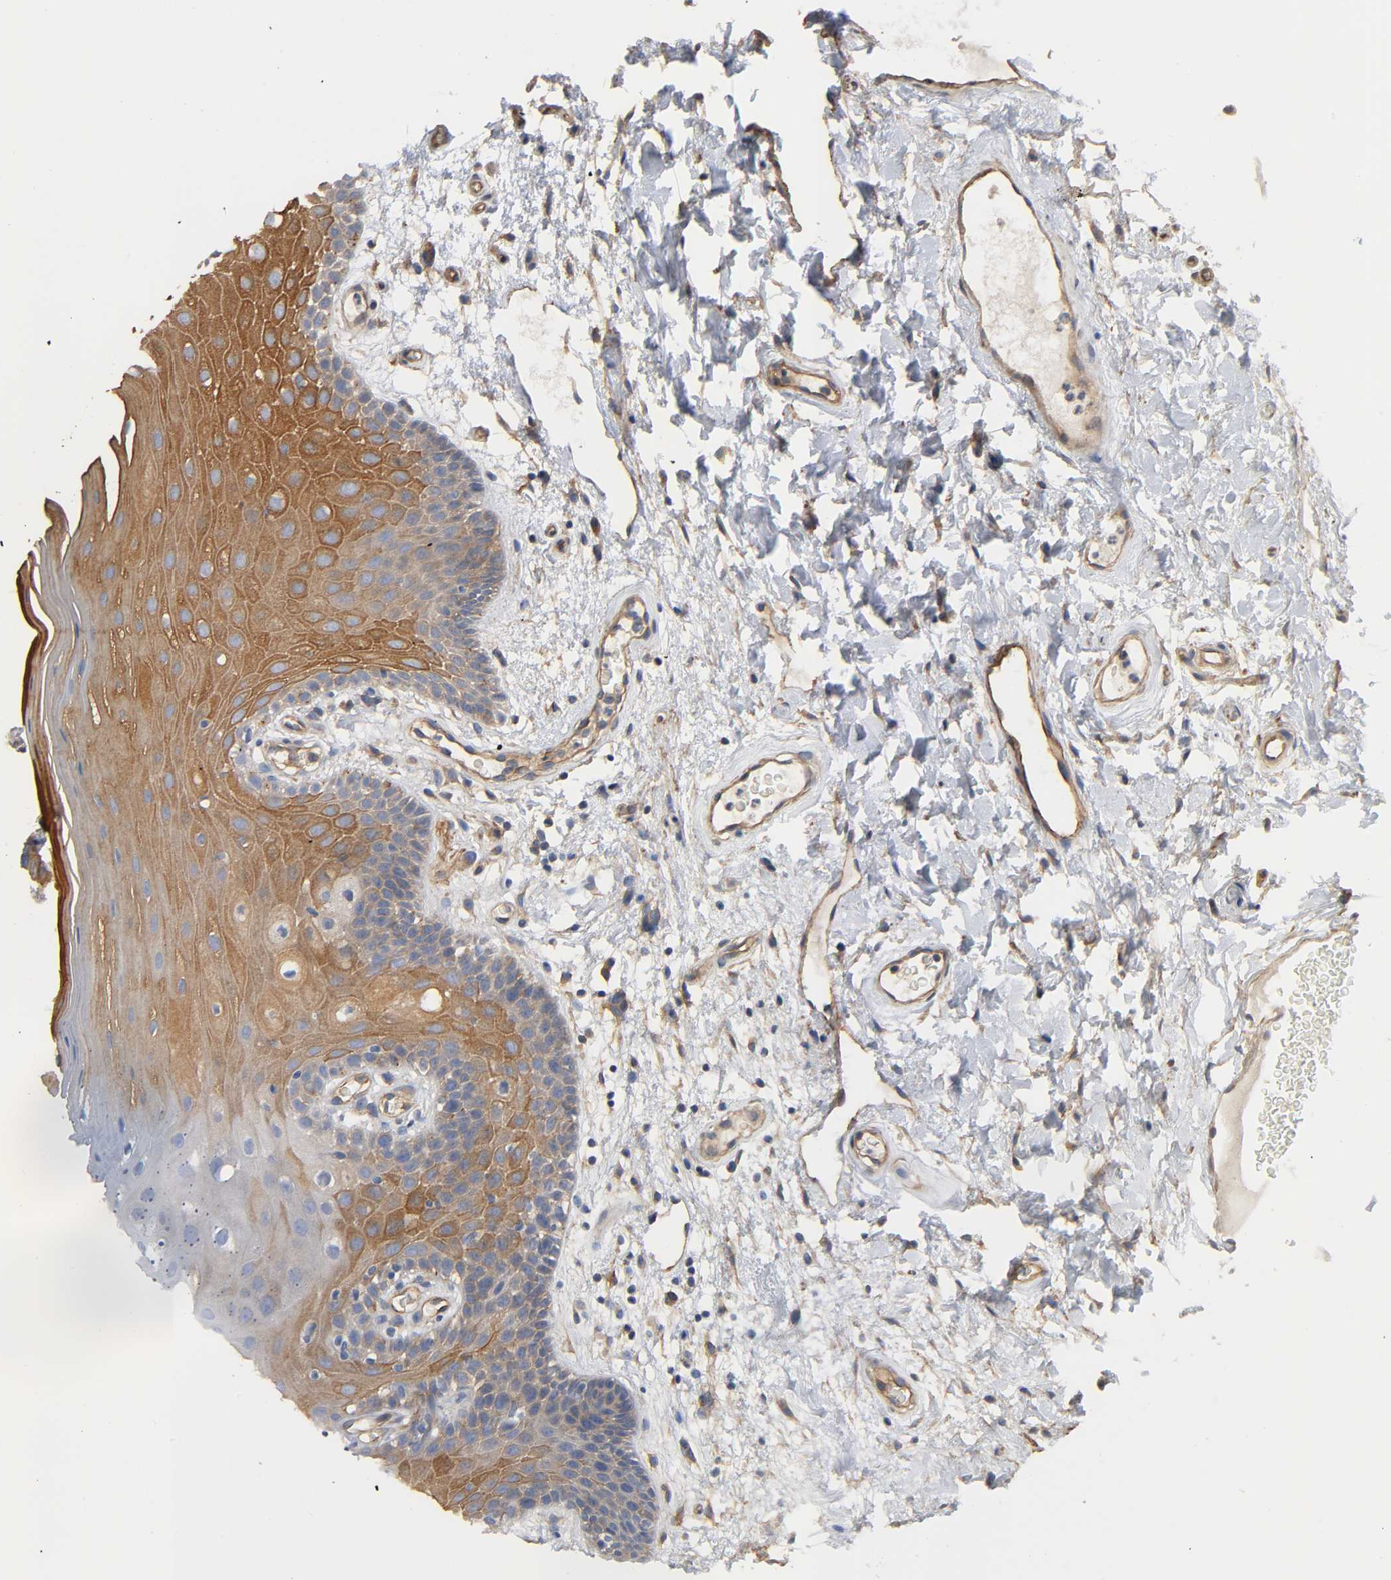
{"staining": {"intensity": "strong", "quantity": ">75%", "location": "cytoplasmic/membranous"}, "tissue": "oral mucosa", "cell_type": "Squamous epithelial cells", "image_type": "normal", "snomed": [{"axis": "morphology", "description": "Normal tissue, NOS"}, {"axis": "morphology", "description": "Squamous cell carcinoma, NOS"}, {"axis": "topography", "description": "Skeletal muscle"}, {"axis": "topography", "description": "Oral tissue"}, {"axis": "topography", "description": "Head-Neck"}], "caption": "Immunohistochemistry photomicrograph of benign oral mucosa: oral mucosa stained using IHC demonstrates high levels of strong protein expression localized specifically in the cytoplasmic/membranous of squamous epithelial cells, appearing as a cytoplasmic/membranous brown color.", "gene": "MARS1", "patient": {"sex": "male", "age": 71}}